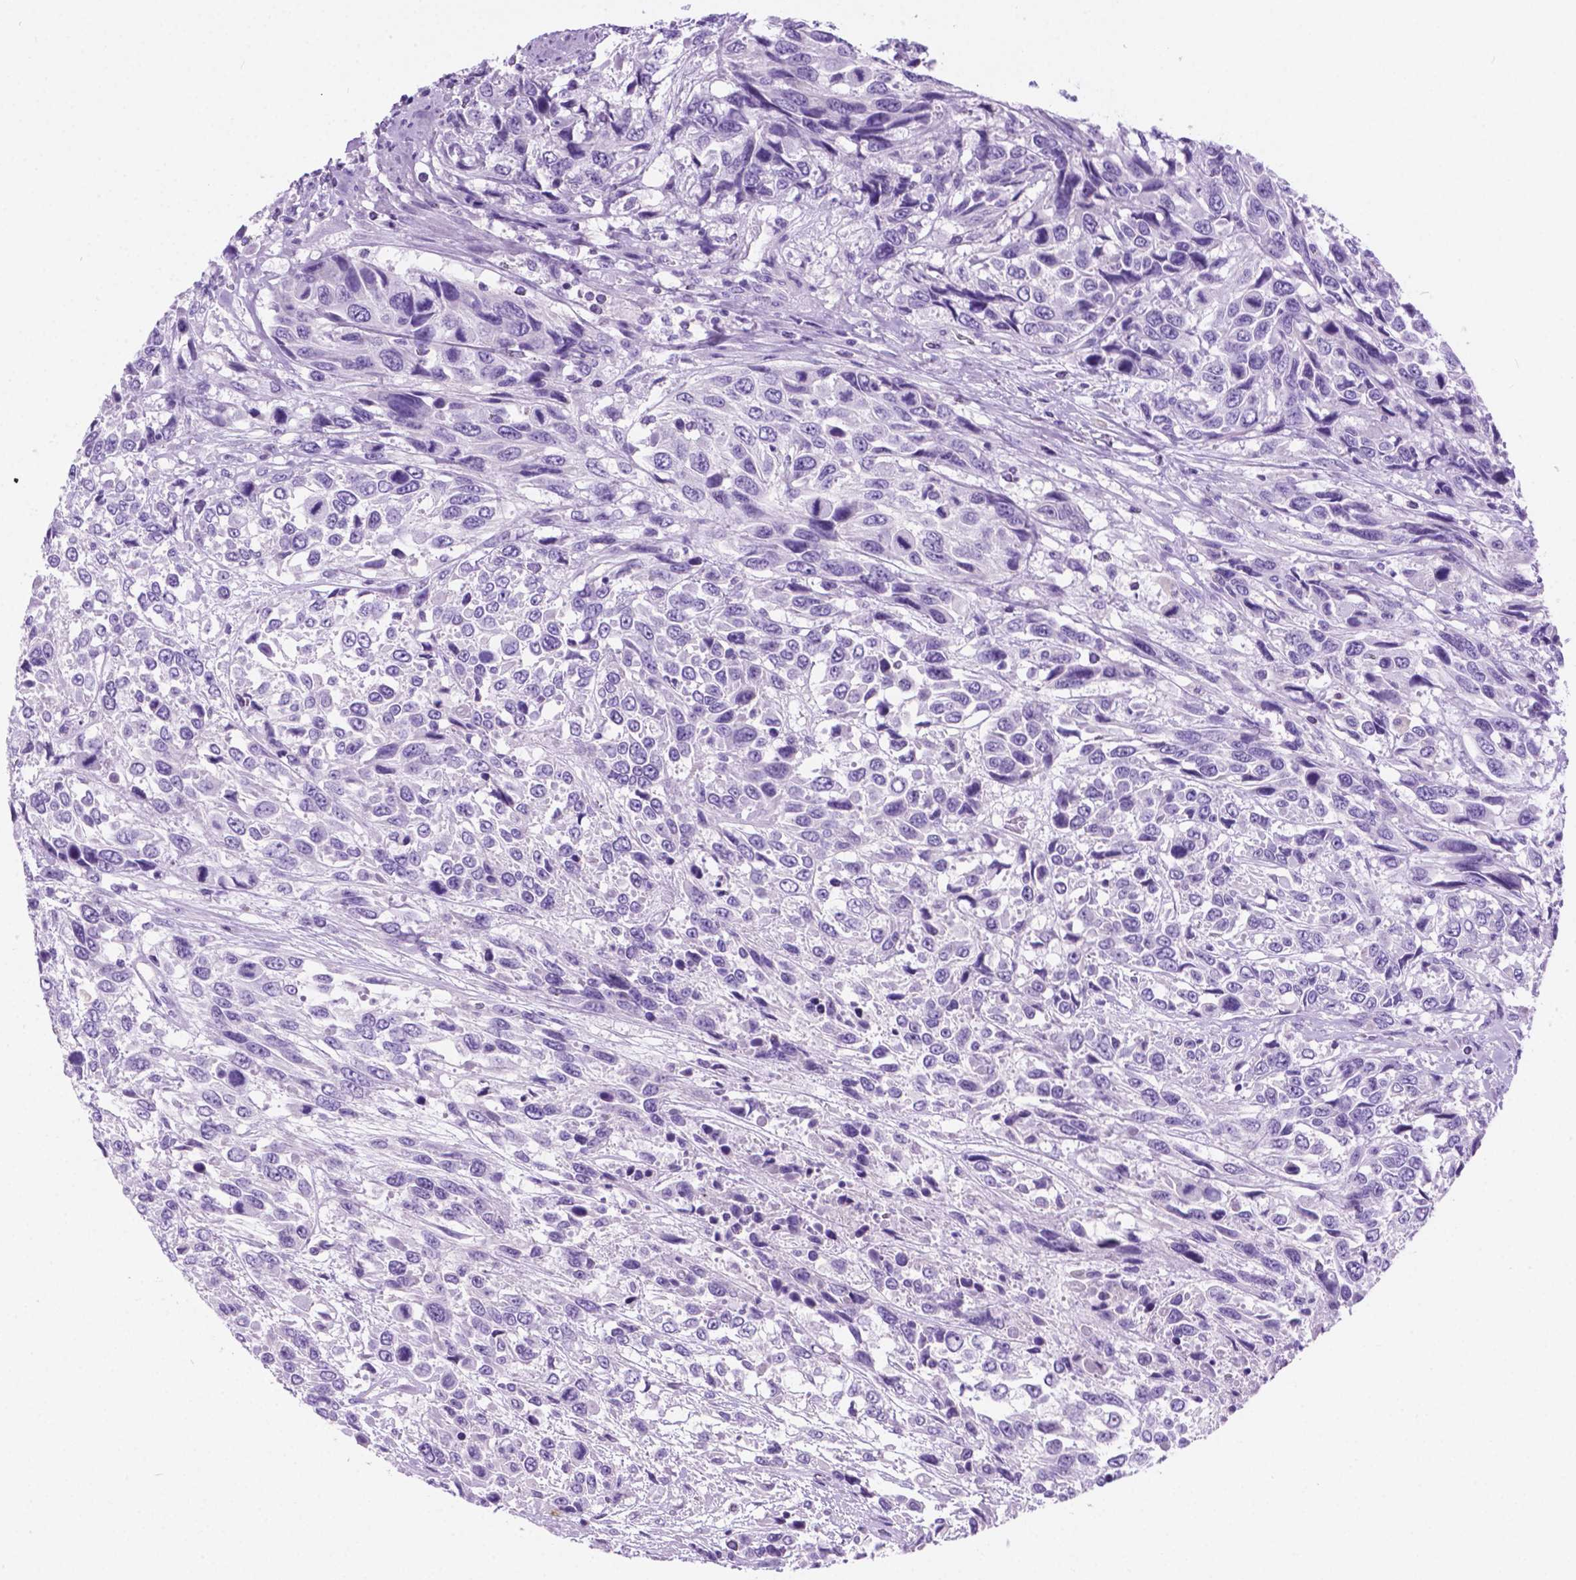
{"staining": {"intensity": "negative", "quantity": "none", "location": "none"}, "tissue": "urothelial cancer", "cell_type": "Tumor cells", "image_type": "cancer", "snomed": [{"axis": "morphology", "description": "Urothelial carcinoma, High grade"}, {"axis": "topography", "description": "Urinary bladder"}], "caption": "Protein analysis of urothelial cancer exhibits no significant expression in tumor cells. (DAB IHC visualized using brightfield microscopy, high magnification).", "gene": "ARMS2", "patient": {"sex": "female", "age": 70}}